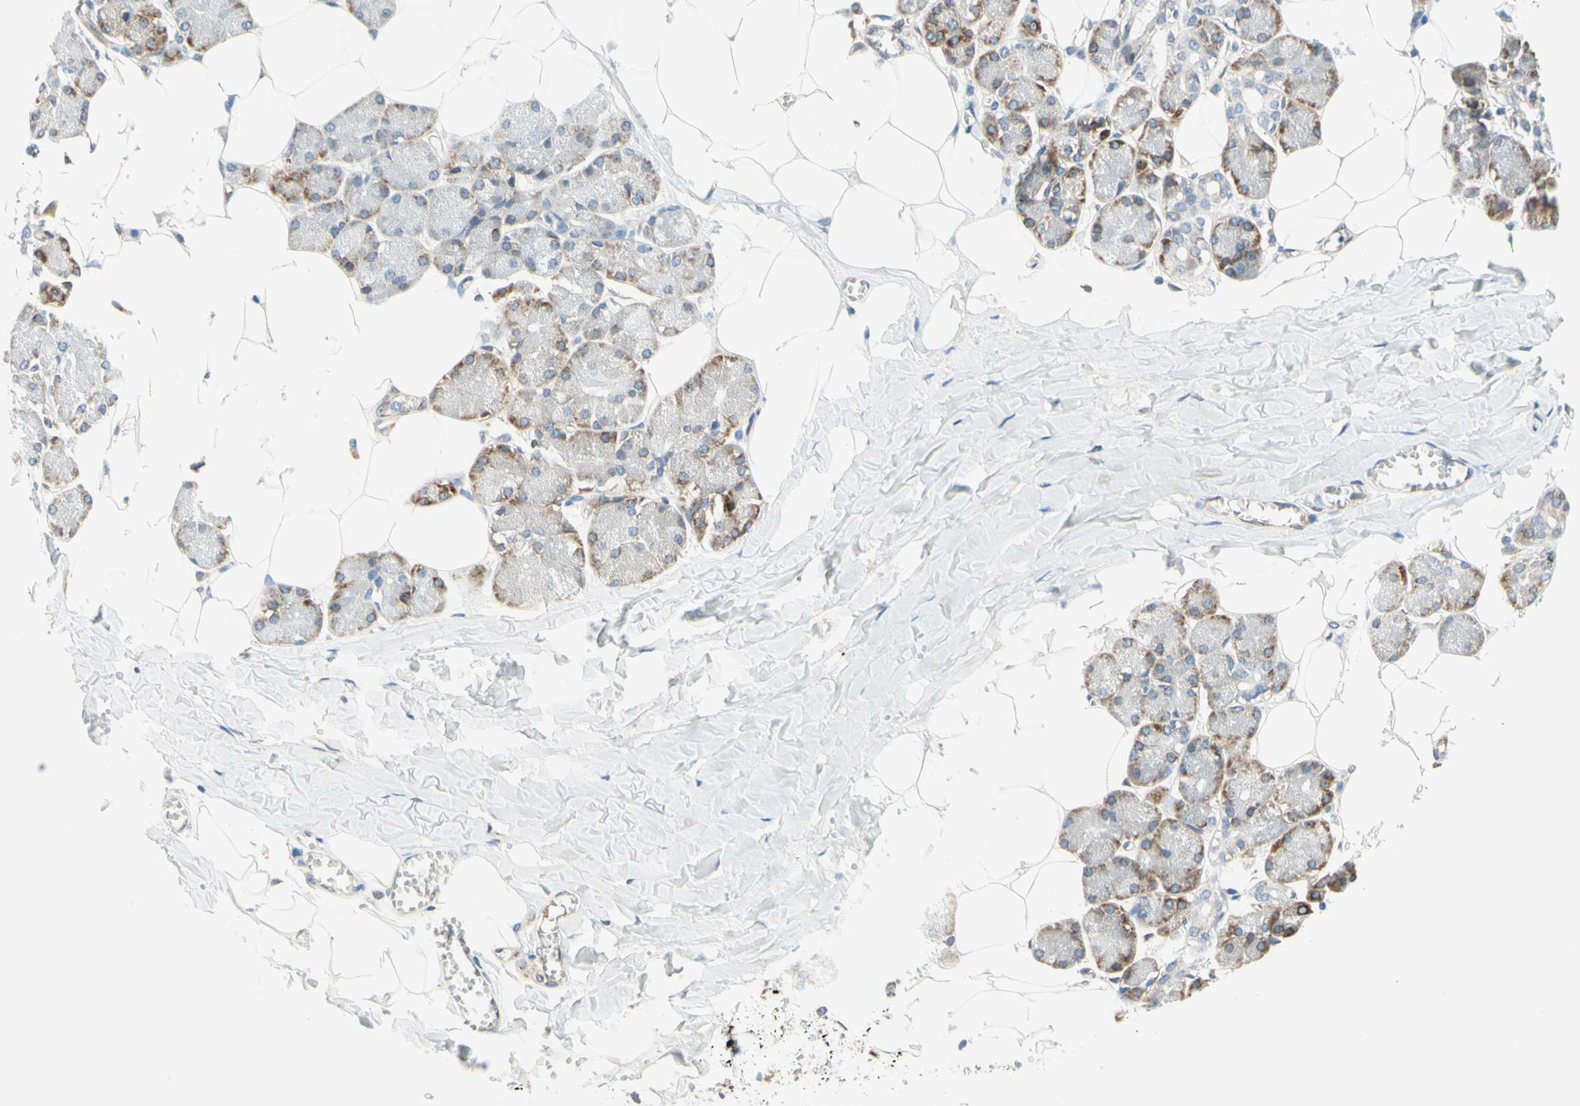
{"staining": {"intensity": "moderate", "quantity": ">75%", "location": "cytoplasmic/membranous"}, "tissue": "salivary gland", "cell_type": "Glandular cells", "image_type": "normal", "snomed": [{"axis": "morphology", "description": "Normal tissue, NOS"}, {"axis": "morphology", "description": "Inflammation, NOS"}, {"axis": "topography", "description": "Lymph node"}, {"axis": "topography", "description": "Salivary gland"}], "caption": "Normal salivary gland displays moderate cytoplasmic/membranous expression in approximately >75% of glandular cells, visualized by immunohistochemistry.", "gene": "TRAF2", "patient": {"sex": "male", "age": 3}}